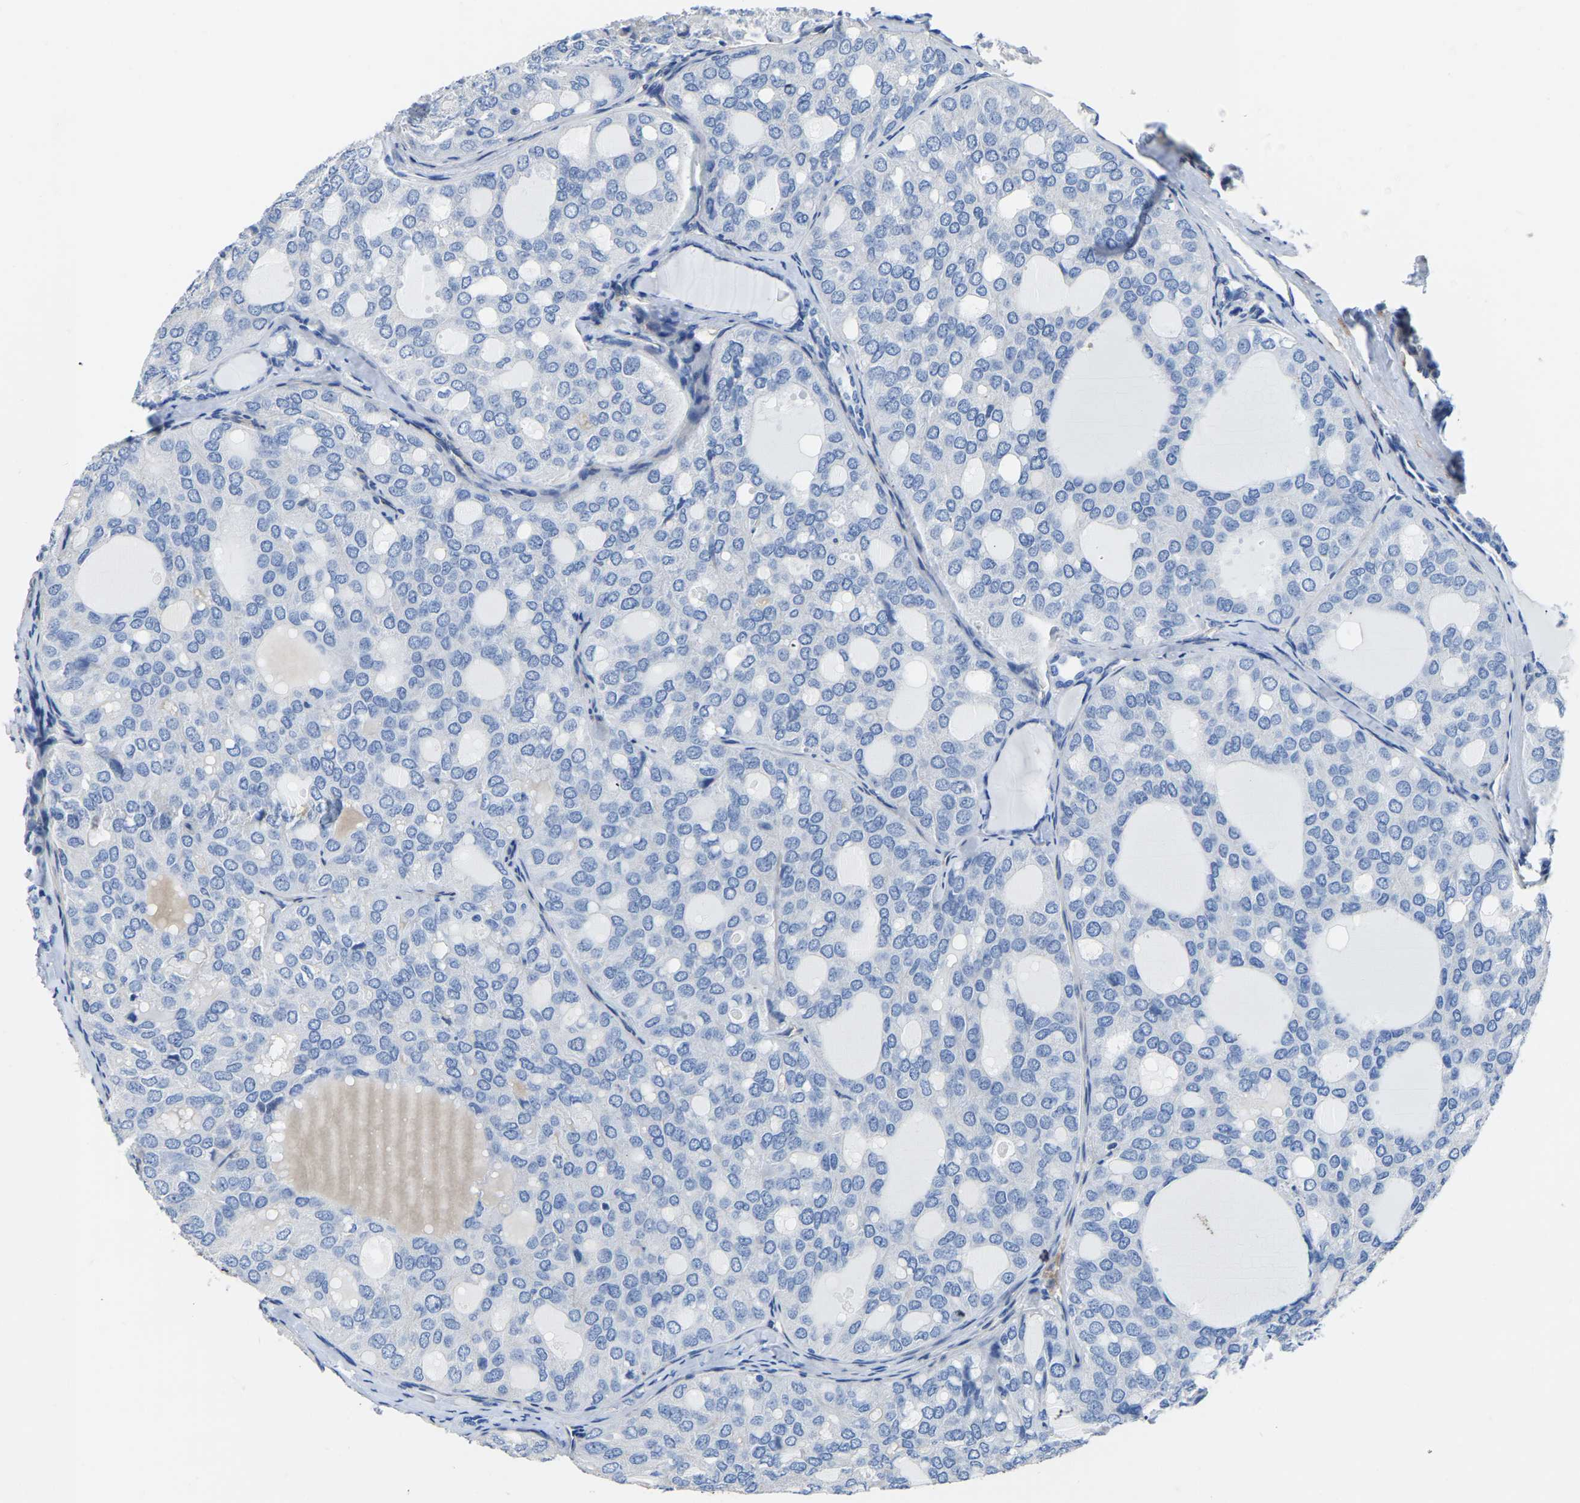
{"staining": {"intensity": "negative", "quantity": "none", "location": "none"}, "tissue": "thyroid cancer", "cell_type": "Tumor cells", "image_type": "cancer", "snomed": [{"axis": "morphology", "description": "Follicular adenoma carcinoma, NOS"}, {"axis": "topography", "description": "Thyroid gland"}], "caption": "DAB (3,3'-diaminobenzidine) immunohistochemical staining of follicular adenoma carcinoma (thyroid) shows no significant staining in tumor cells.", "gene": "SLC45A3", "patient": {"sex": "male", "age": 75}}